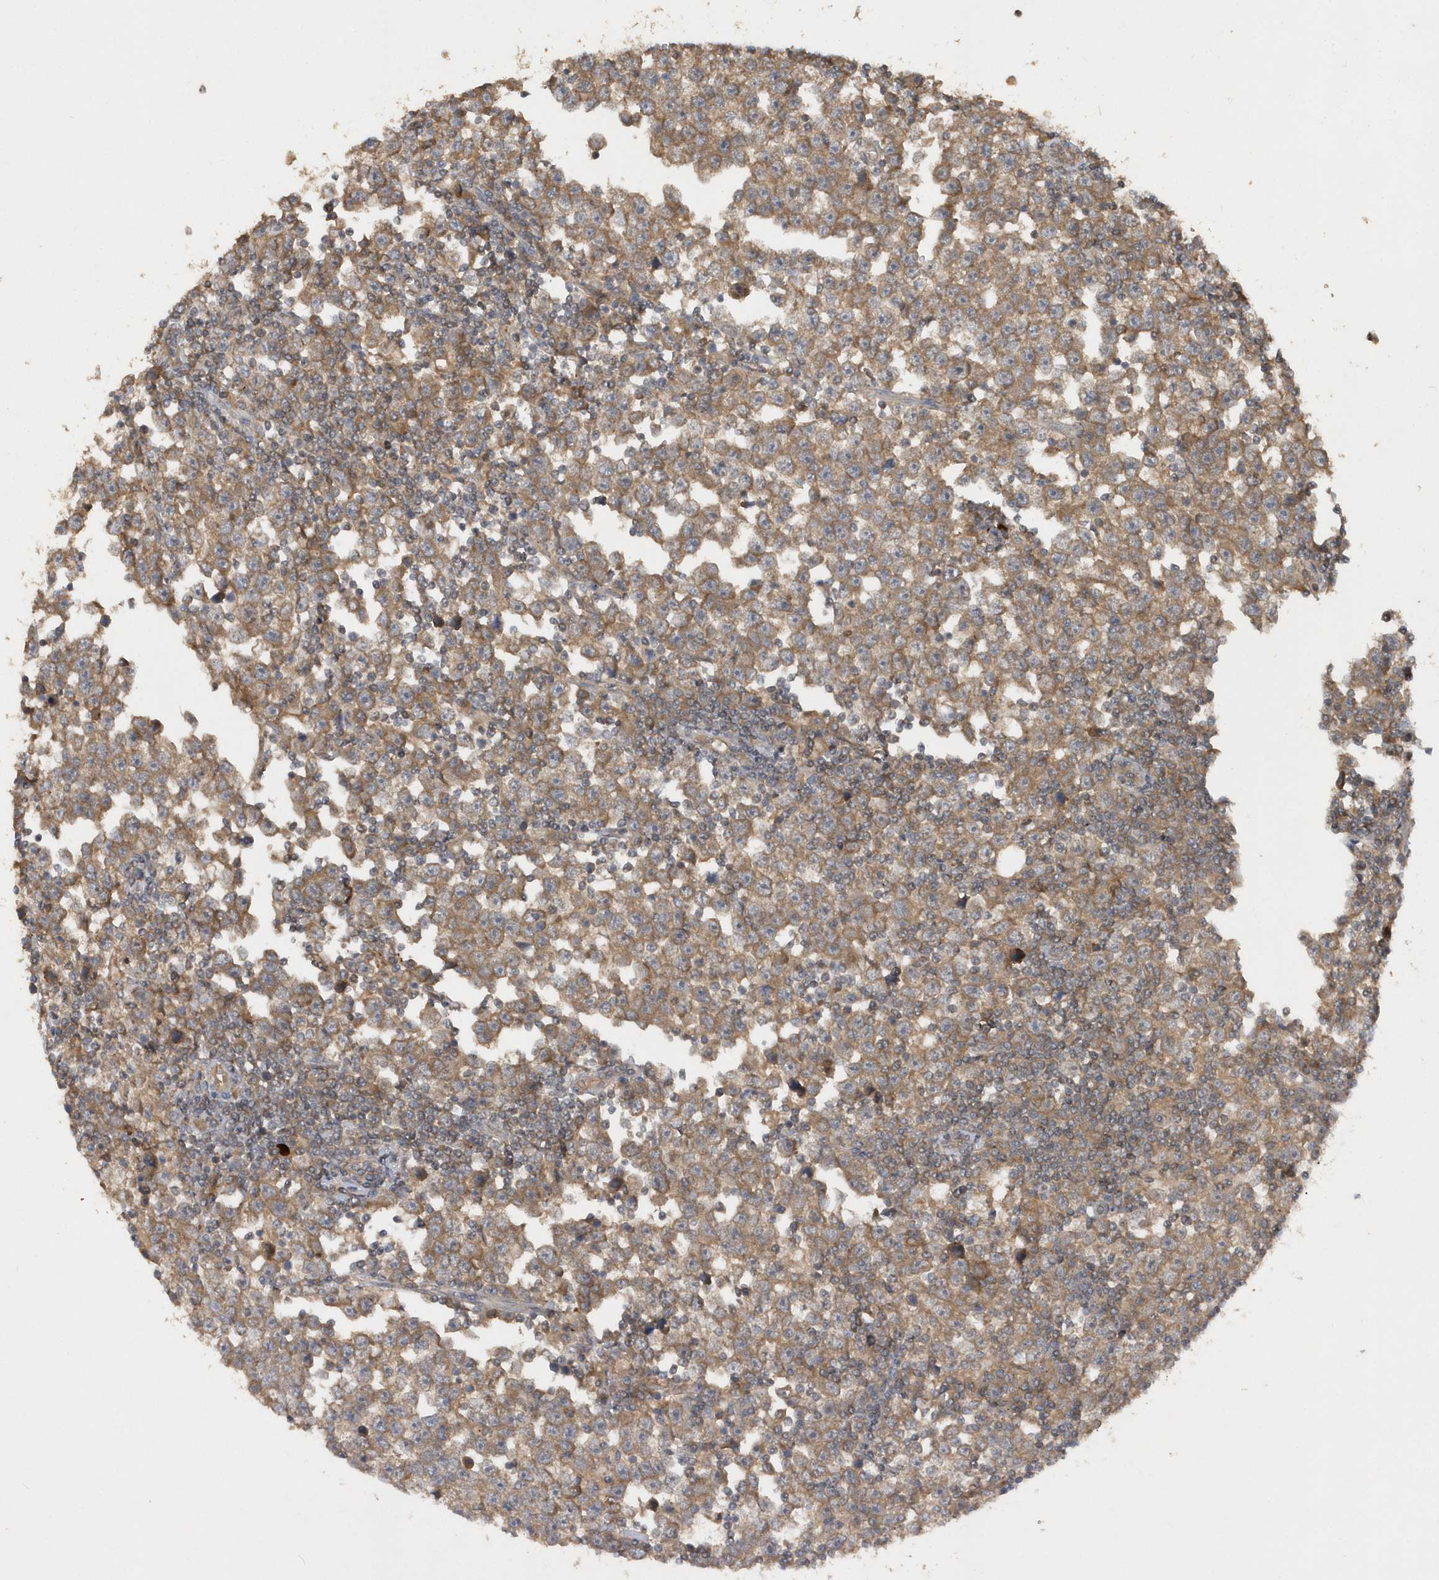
{"staining": {"intensity": "moderate", "quantity": ">75%", "location": "cytoplasmic/membranous"}, "tissue": "testis cancer", "cell_type": "Tumor cells", "image_type": "cancer", "snomed": [{"axis": "morphology", "description": "Normal tissue, NOS"}, {"axis": "morphology", "description": "Seminoma, NOS"}, {"axis": "topography", "description": "Testis"}], "caption": "Moderate cytoplasmic/membranous positivity is identified in approximately >75% of tumor cells in testis cancer.", "gene": "RPE", "patient": {"sex": "male", "age": 43}}